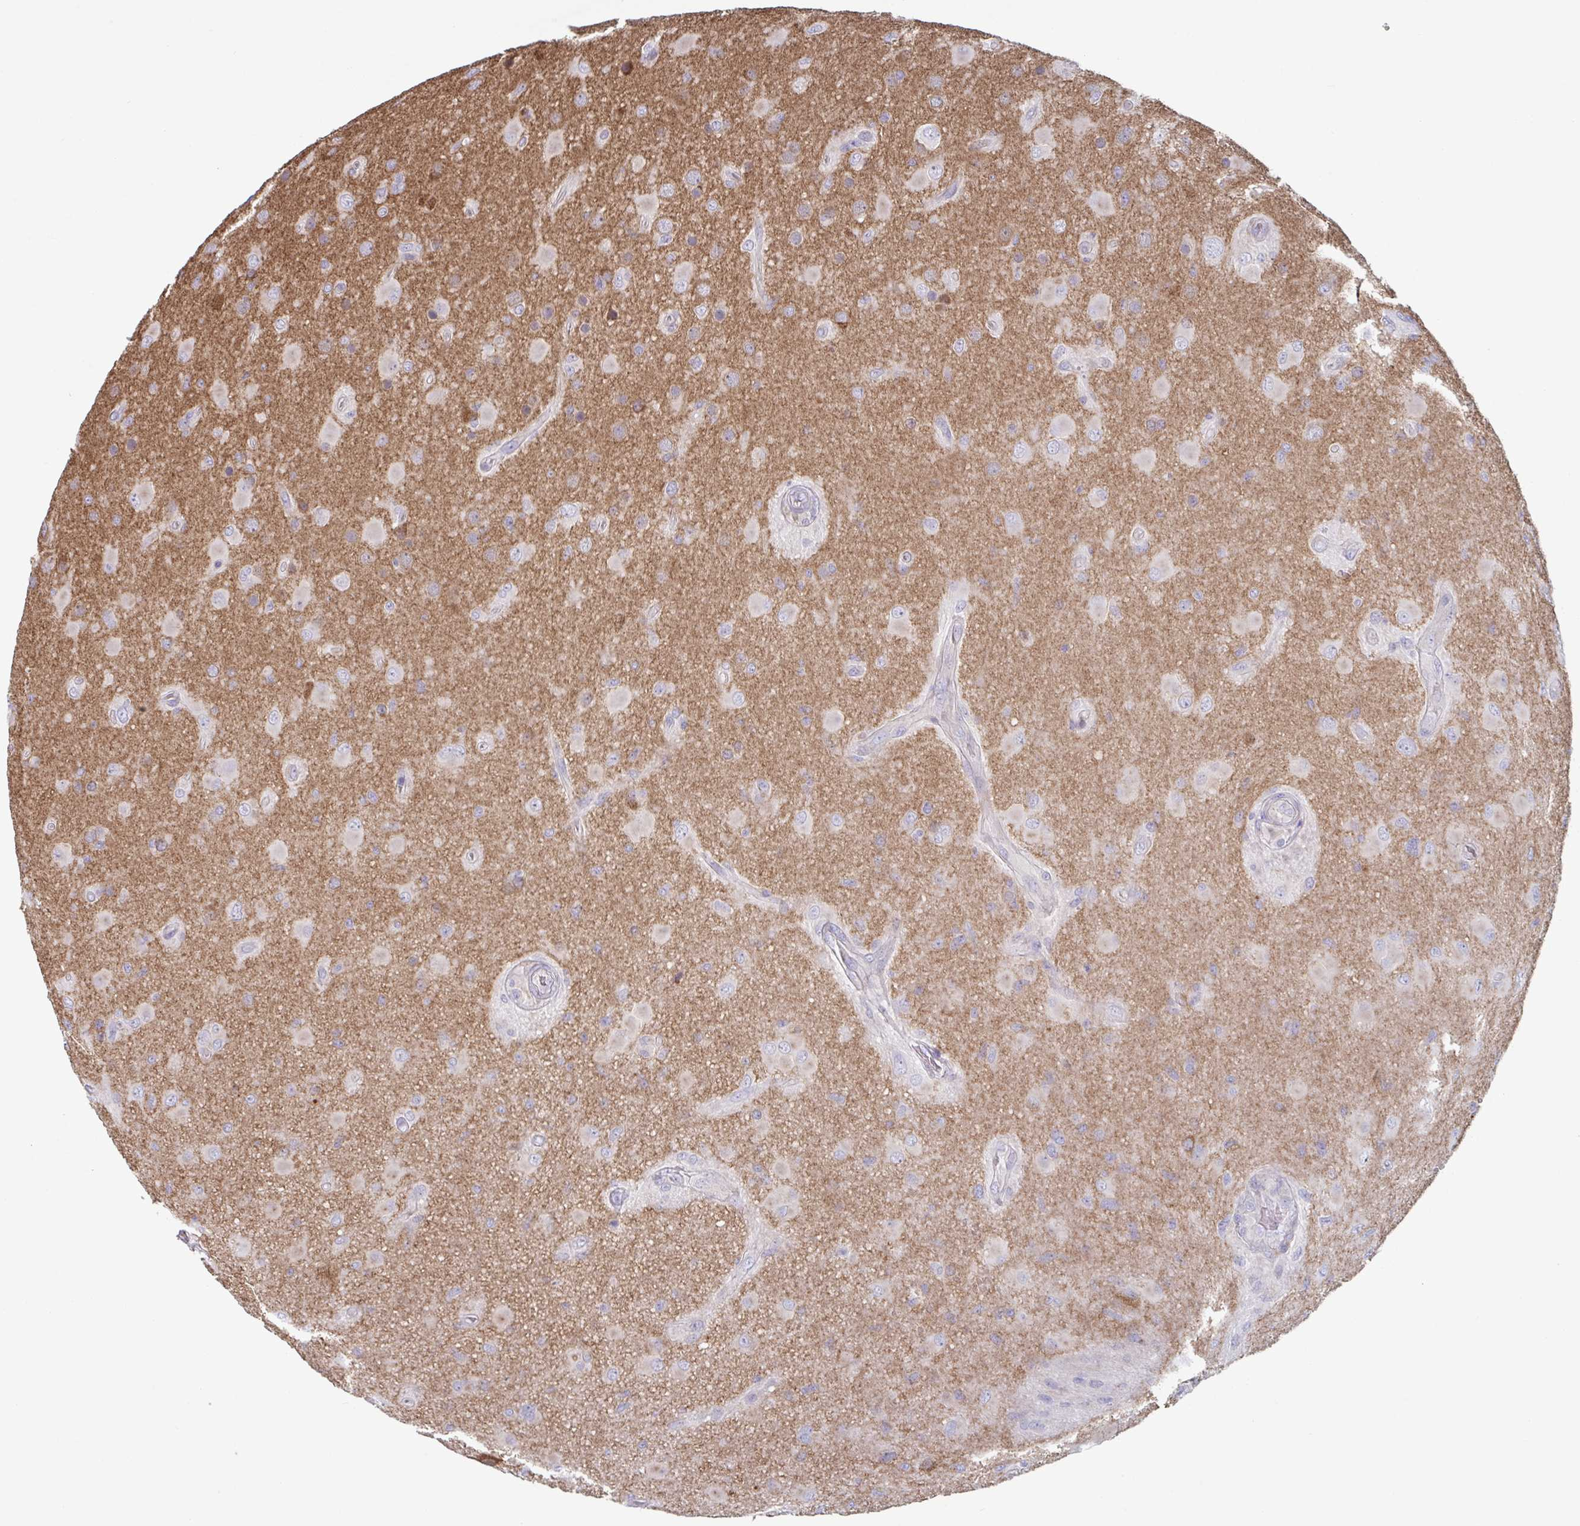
{"staining": {"intensity": "negative", "quantity": "none", "location": "none"}, "tissue": "glioma", "cell_type": "Tumor cells", "image_type": "cancer", "snomed": [{"axis": "morphology", "description": "Glioma, malignant, High grade"}, {"axis": "topography", "description": "Brain"}], "caption": "Malignant glioma (high-grade) was stained to show a protein in brown. There is no significant staining in tumor cells.", "gene": "NIPSNAP1", "patient": {"sex": "male", "age": 53}}